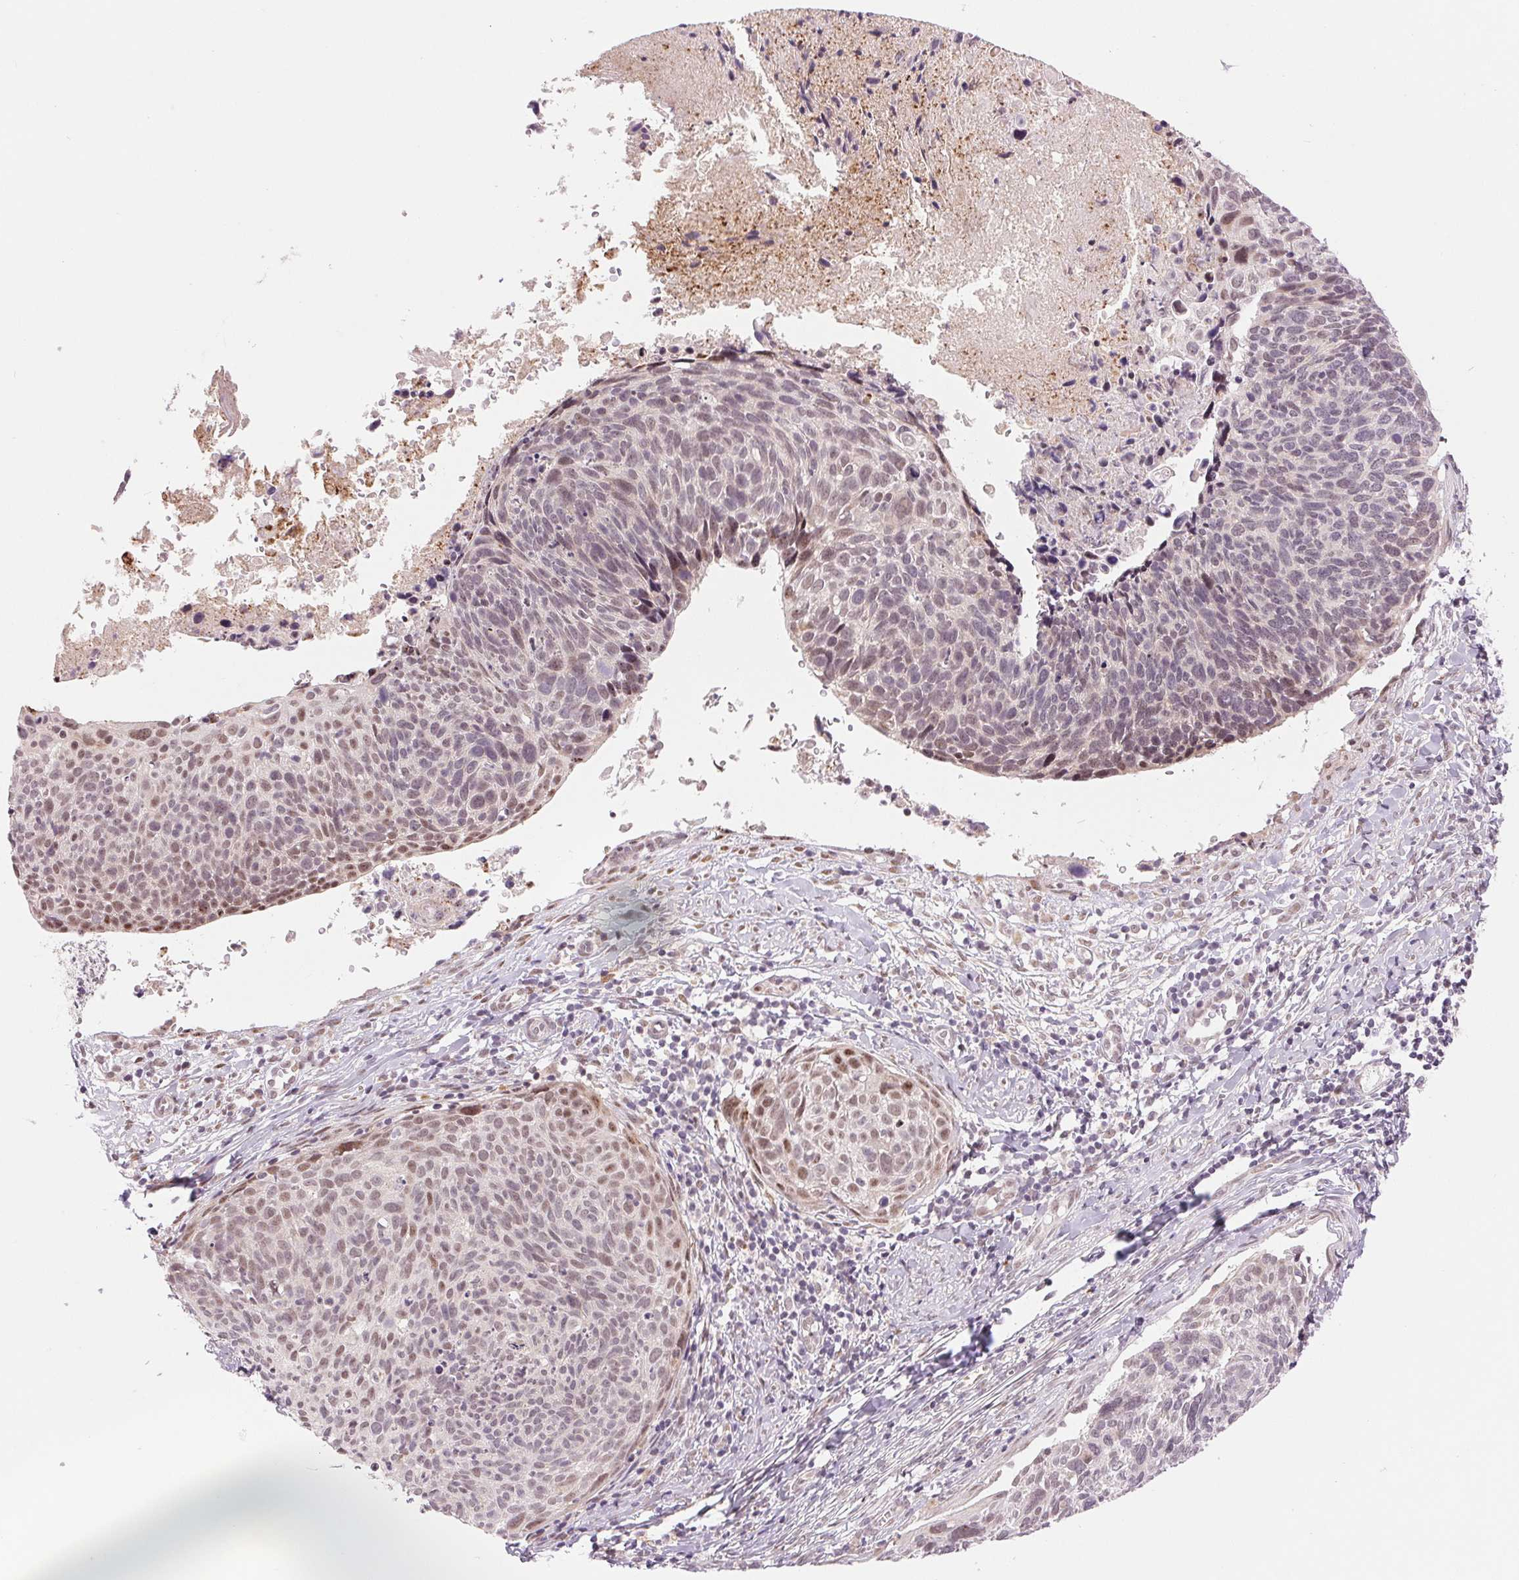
{"staining": {"intensity": "moderate", "quantity": "<25%", "location": "nuclear"}, "tissue": "cervical cancer", "cell_type": "Tumor cells", "image_type": "cancer", "snomed": [{"axis": "morphology", "description": "Squamous cell carcinoma, NOS"}, {"axis": "topography", "description": "Cervix"}], "caption": "IHC staining of squamous cell carcinoma (cervical), which shows low levels of moderate nuclear staining in approximately <25% of tumor cells indicating moderate nuclear protein expression. The staining was performed using DAB (3,3'-diaminobenzidine) (brown) for protein detection and nuclei were counterstained in hematoxylin (blue).", "gene": "ARHGAP32", "patient": {"sex": "female", "age": 49}}